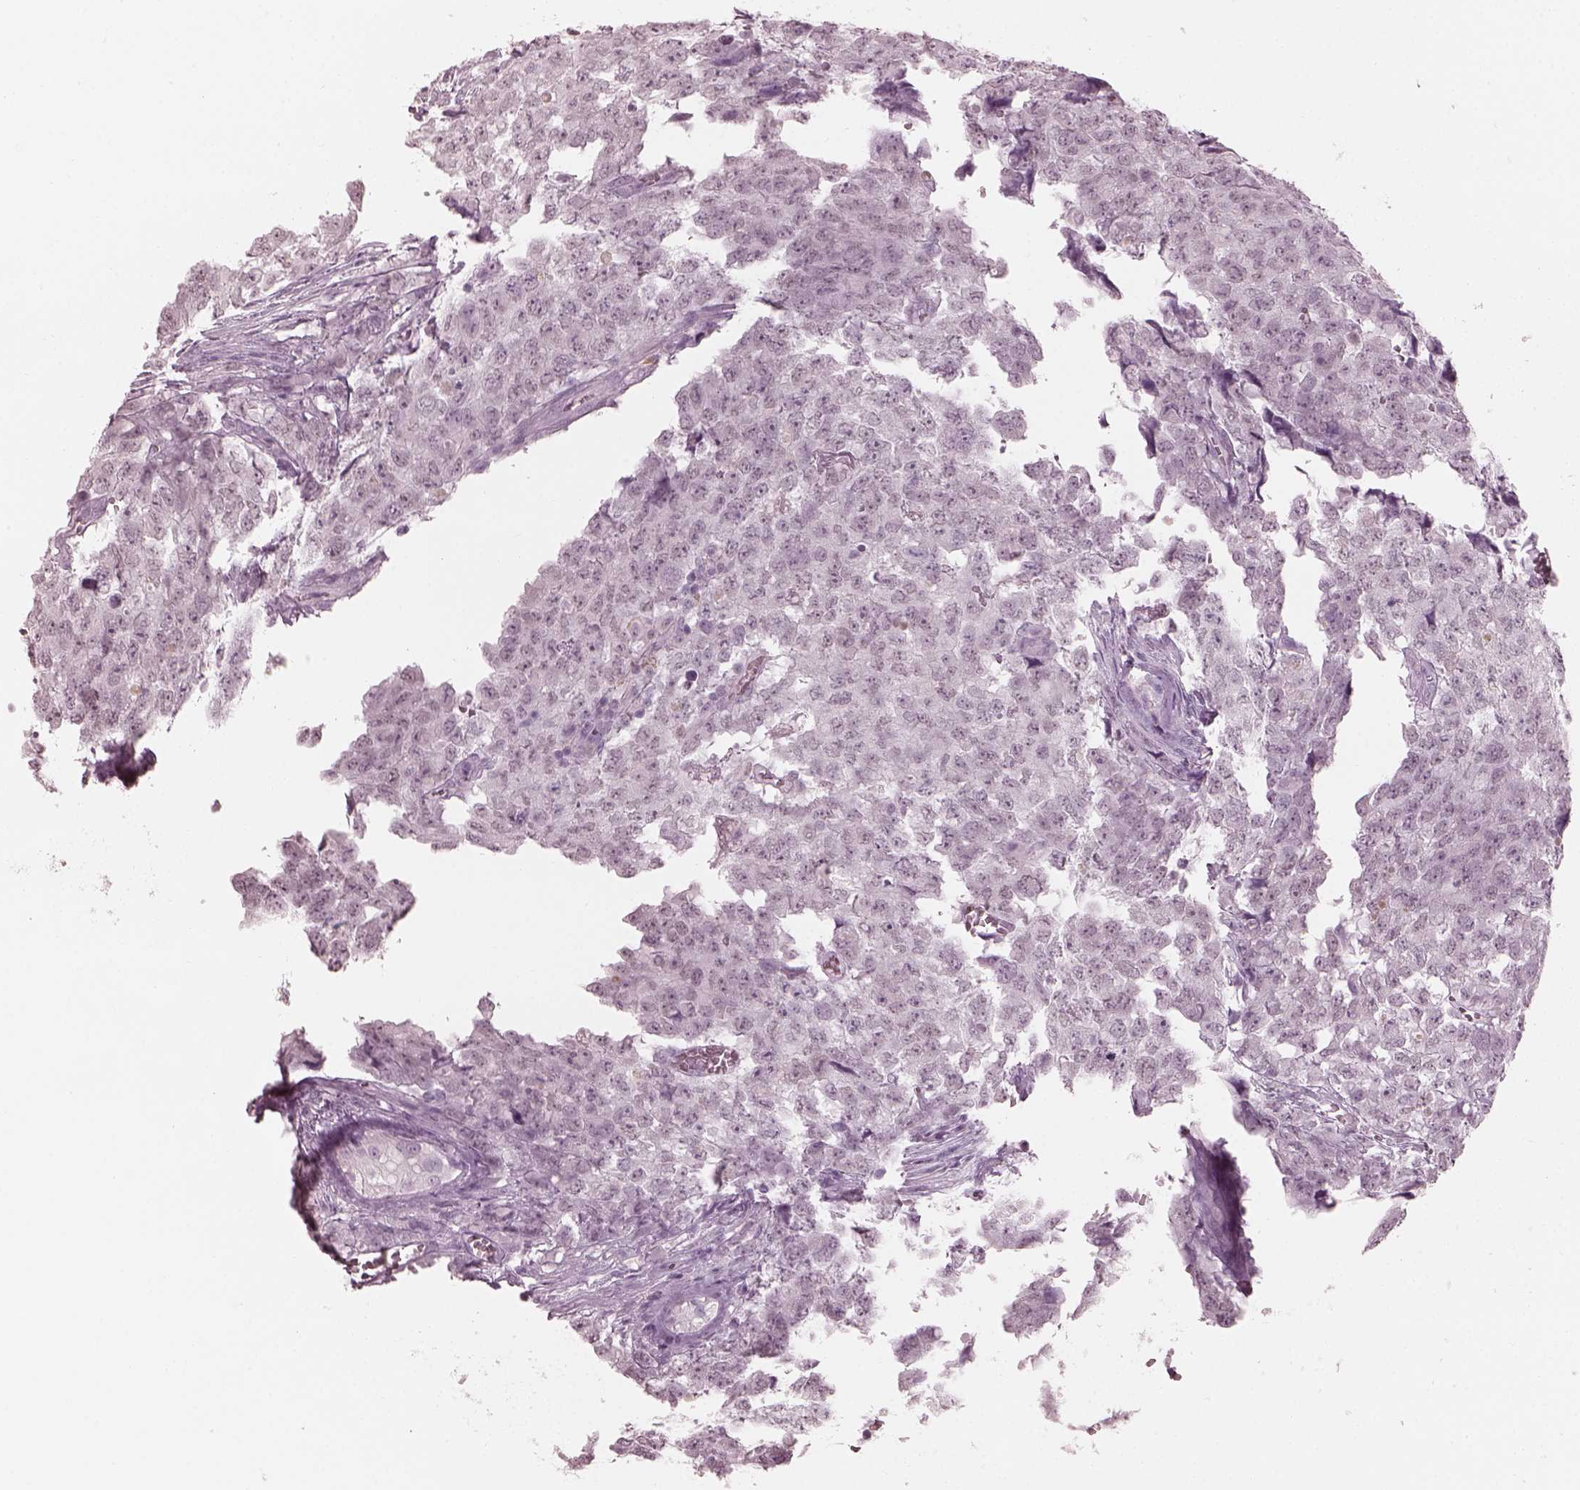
{"staining": {"intensity": "negative", "quantity": "none", "location": "none"}, "tissue": "testis cancer", "cell_type": "Tumor cells", "image_type": "cancer", "snomed": [{"axis": "morphology", "description": "Carcinoma, Embryonal, NOS"}, {"axis": "topography", "description": "Testis"}], "caption": "This is an immunohistochemistry photomicrograph of human testis cancer (embryonal carcinoma). There is no expression in tumor cells.", "gene": "C2orf81", "patient": {"sex": "male", "age": 23}}